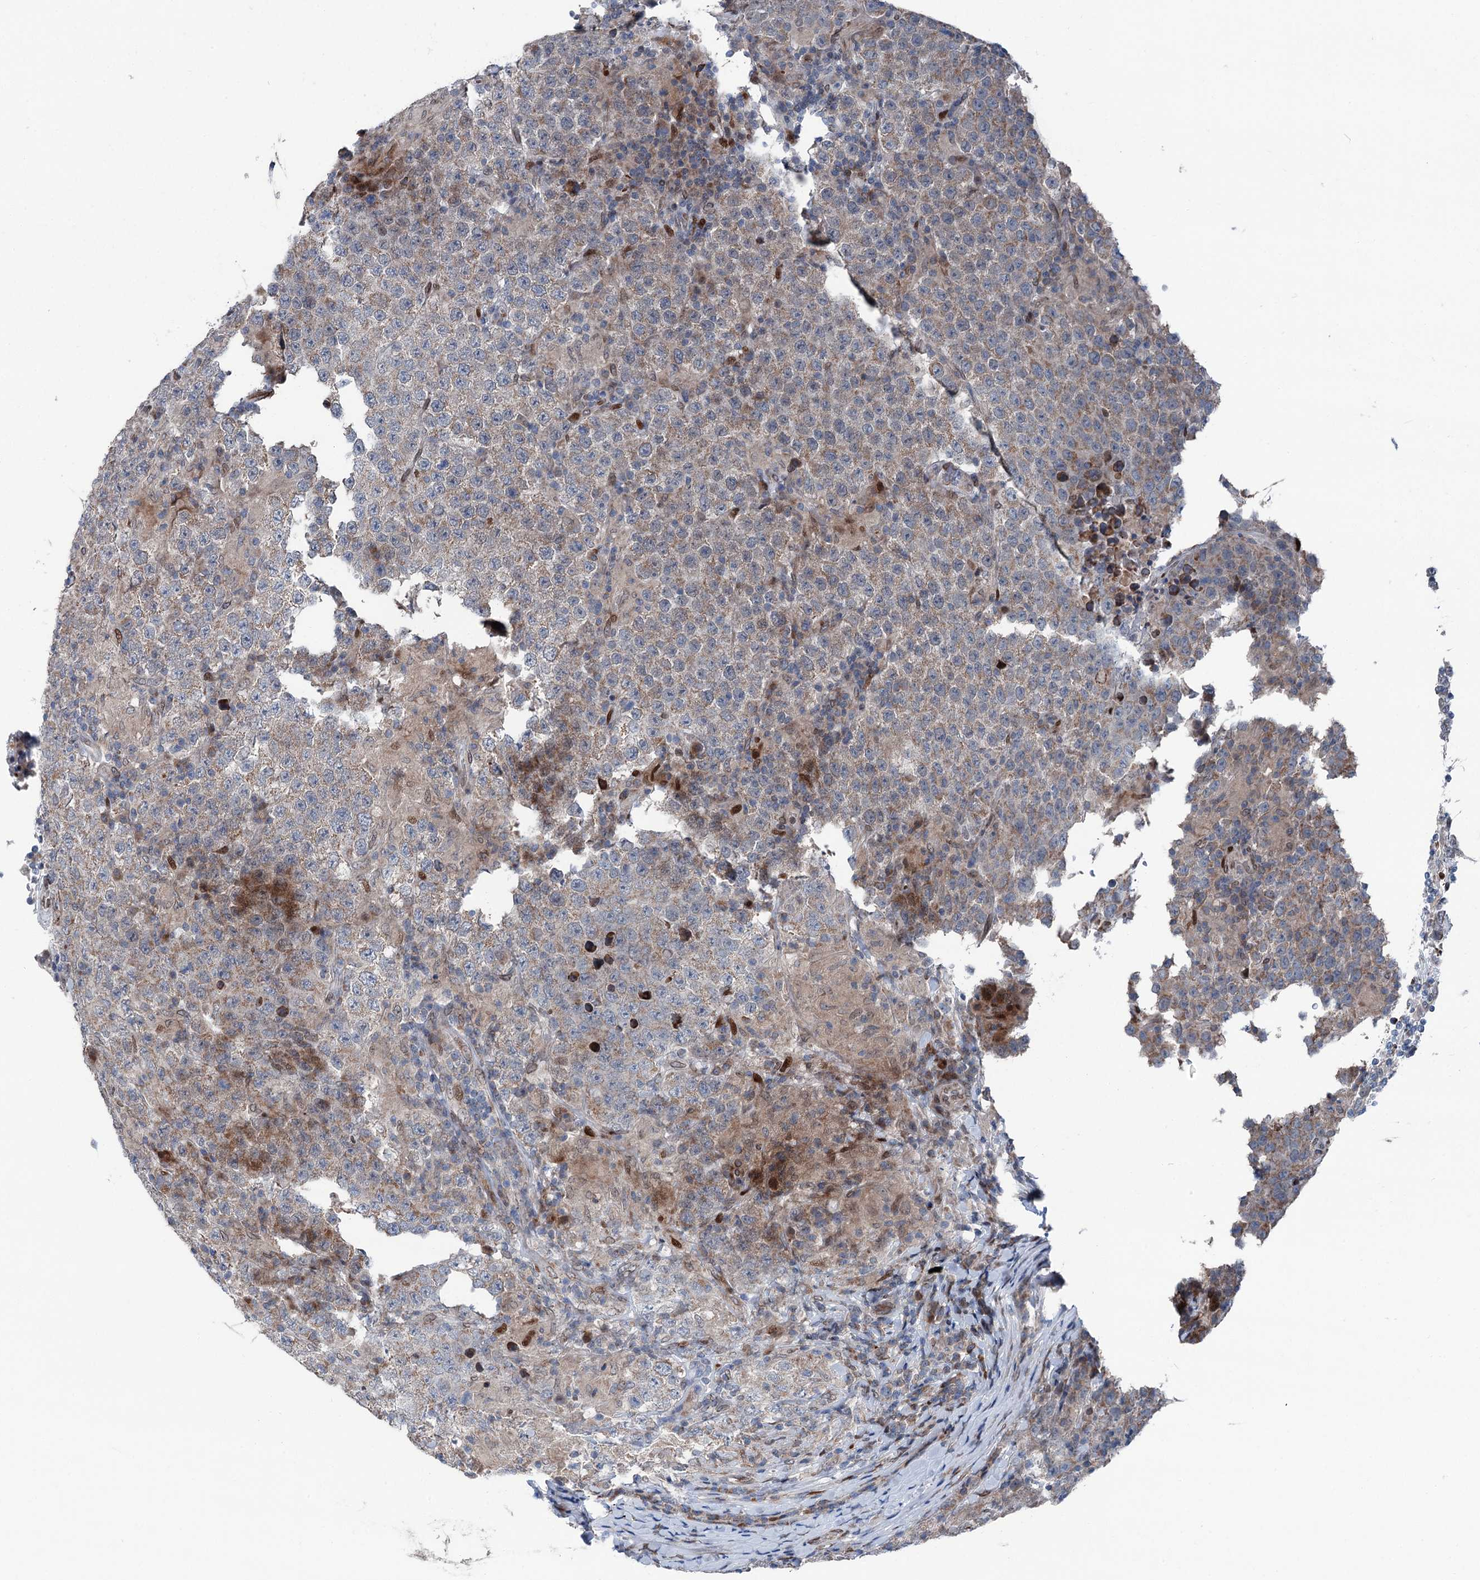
{"staining": {"intensity": "weak", "quantity": ">75%", "location": "cytoplasmic/membranous"}, "tissue": "testis cancer", "cell_type": "Tumor cells", "image_type": "cancer", "snomed": [{"axis": "morphology", "description": "Normal tissue, NOS"}, {"axis": "morphology", "description": "Urothelial carcinoma, High grade"}, {"axis": "morphology", "description": "Seminoma, NOS"}, {"axis": "morphology", "description": "Carcinoma, Embryonal, NOS"}, {"axis": "topography", "description": "Urinary bladder"}, {"axis": "topography", "description": "Testis"}], "caption": "Human testis urothelial carcinoma (high-grade) stained with a protein marker shows weak staining in tumor cells.", "gene": "MRPL14", "patient": {"sex": "male", "age": 41}}